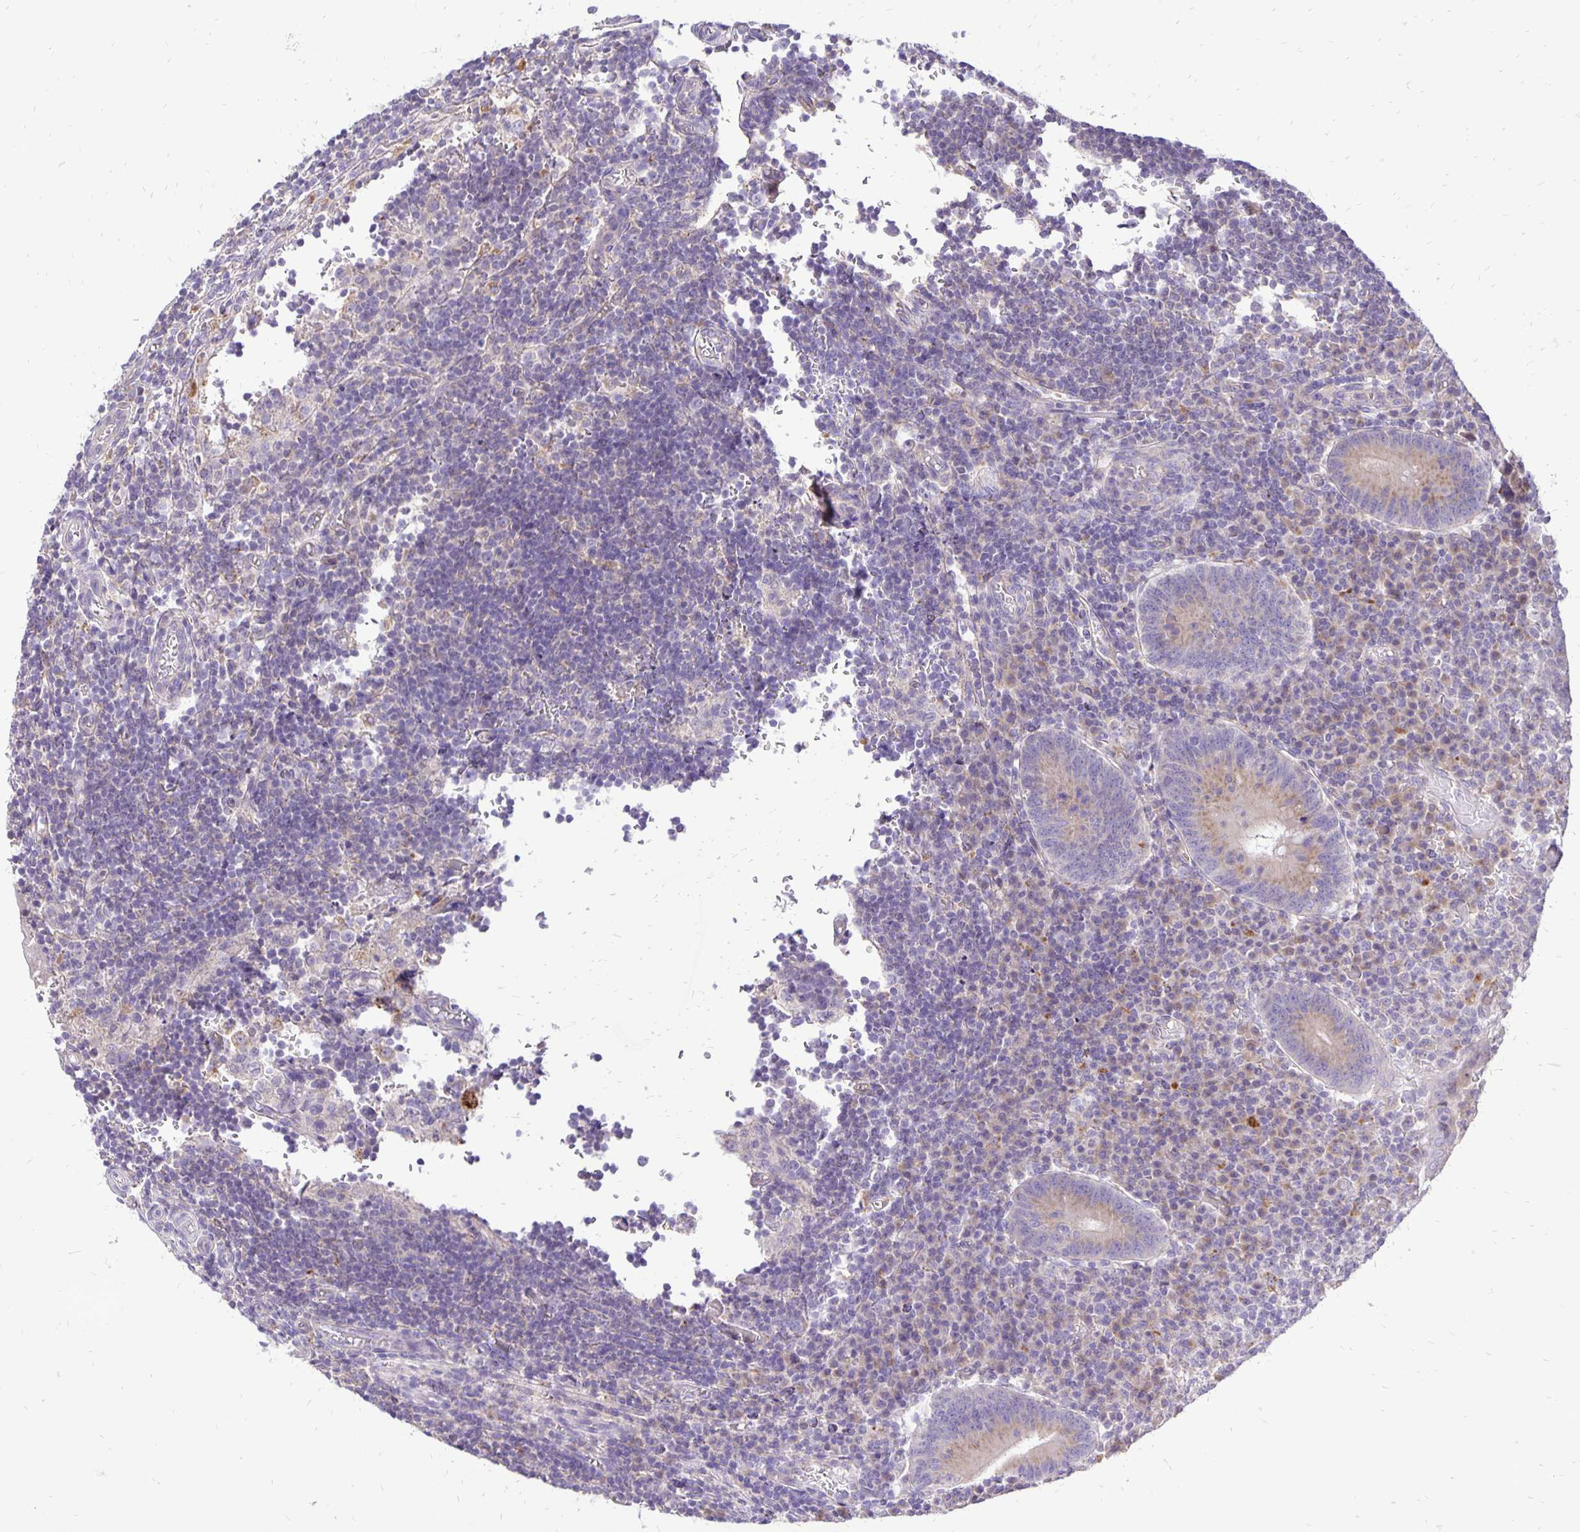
{"staining": {"intensity": "weak", "quantity": ">75%", "location": "cytoplasmic/membranous"}, "tissue": "appendix", "cell_type": "Glandular cells", "image_type": "normal", "snomed": [{"axis": "morphology", "description": "Normal tissue, NOS"}, {"axis": "topography", "description": "Appendix"}], "caption": "Immunohistochemical staining of unremarkable appendix reveals low levels of weak cytoplasmic/membranous staining in approximately >75% of glandular cells. (DAB (3,3'-diaminobenzidine) = brown stain, brightfield microscopy at high magnification).", "gene": "EIF5A", "patient": {"sex": "male", "age": 18}}